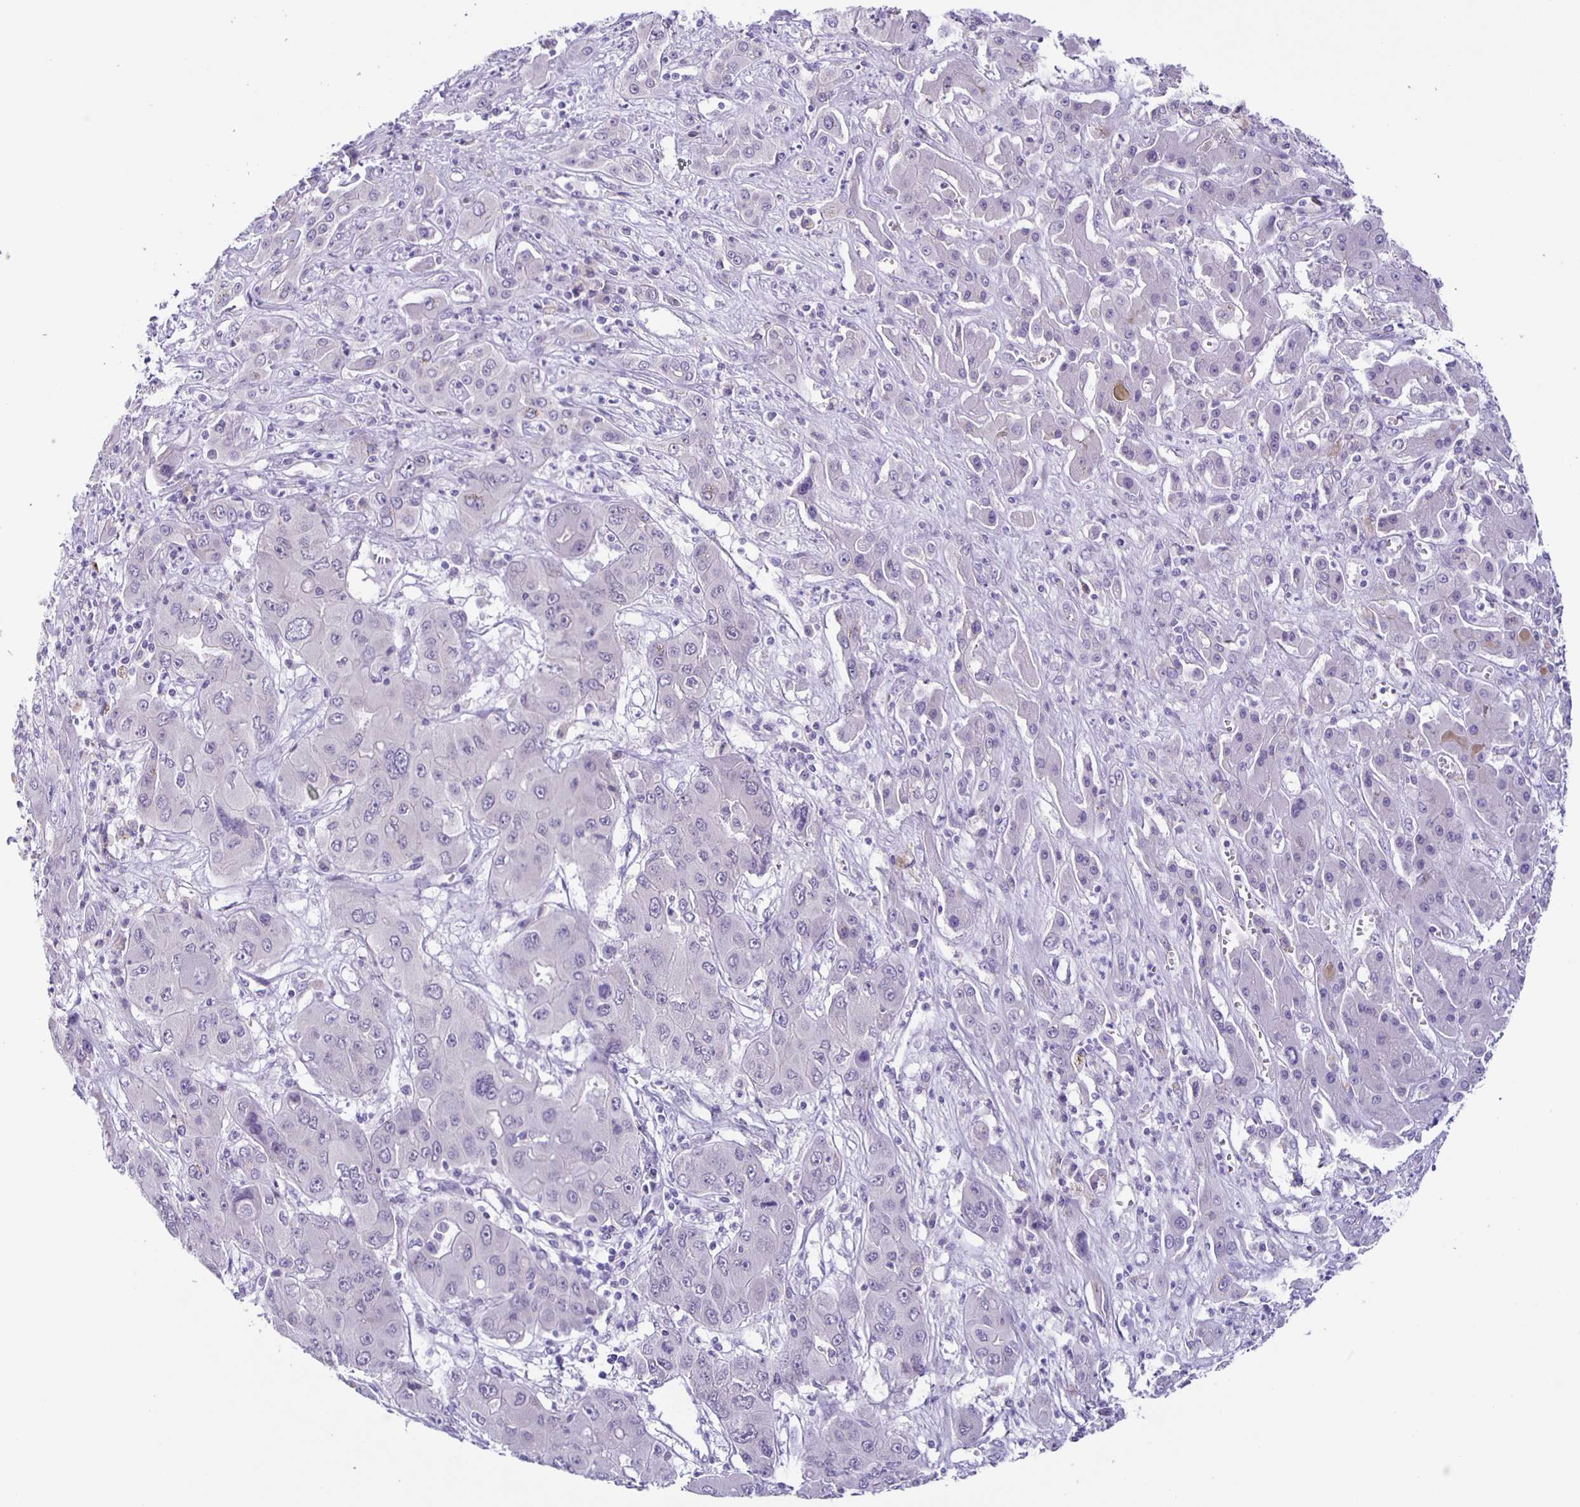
{"staining": {"intensity": "negative", "quantity": "none", "location": "none"}, "tissue": "liver cancer", "cell_type": "Tumor cells", "image_type": "cancer", "snomed": [{"axis": "morphology", "description": "Cholangiocarcinoma"}, {"axis": "topography", "description": "Liver"}], "caption": "Tumor cells are negative for brown protein staining in cholangiocarcinoma (liver).", "gene": "SLC12A3", "patient": {"sex": "male", "age": 67}}